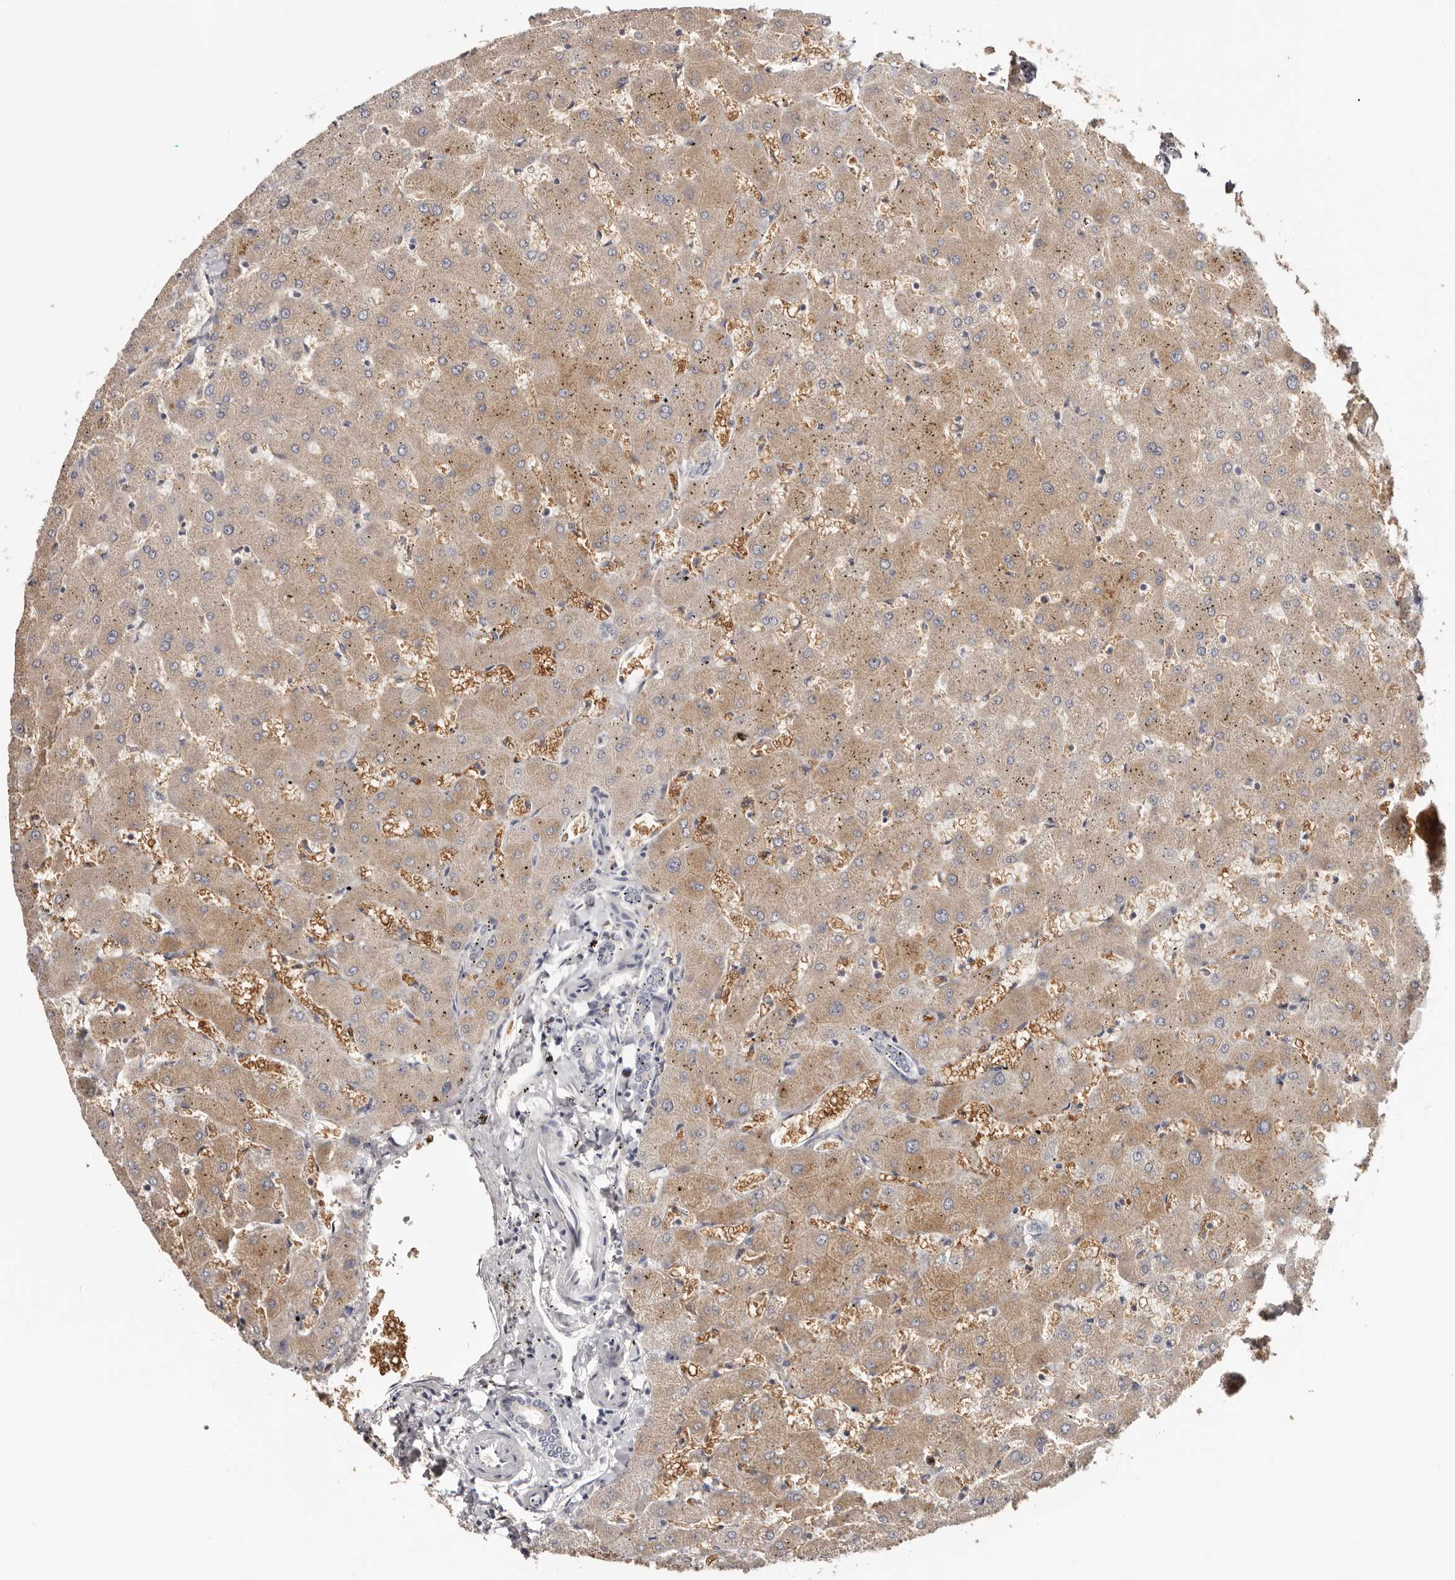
{"staining": {"intensity": "negative", "quantity": "none", "location": "none"}, "tissue": "liver", "cell_type": "Cholangiocytes", "image_type": "normal", "snomed": [{"axis": "morphology", "description": "Normal tissue, NOS"}, {"axis": "topography", "description": "Liver"}], "caption": "This is an IHC micrograph of unremarkable human liver. There is no staining in cholangiocytes.", "gene": "CCDC190", "patient": {"sex": "female", "age": 63}}